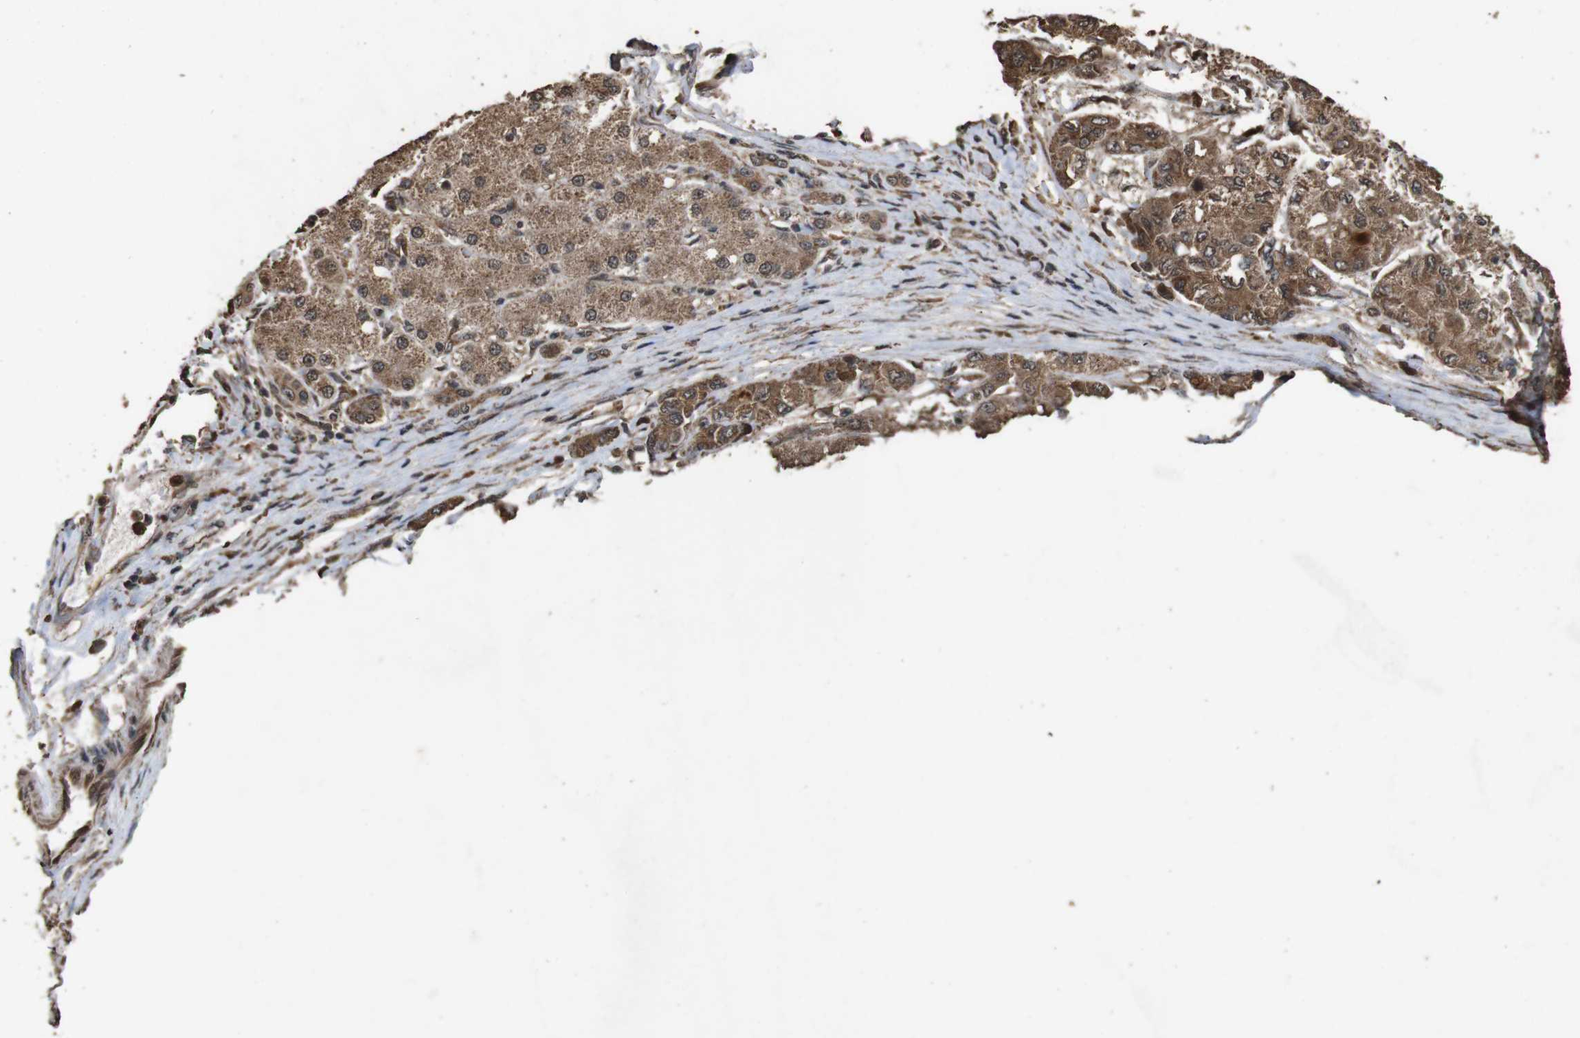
{"staining": {"intensity": "strong", "quantity": ">75%", "location": "cytoplasmic/membranous"}, "tissue": "liver cancer", "cell_type": "Tumor cells", "image_type": "cancer", "snomed": [{"axis": "morphology", "description": "Carcinoma, Hepatocellular, NOS"}, {"axis": "topography", "description": "Liver"}], "caption": "Protein staining exhibits strong cytoplasmic/membranous expression in about >75% of tumor cells in liver cancer (hepatocellular carcinoma).", "gene": "RRAS2", "patient": {"sex": "male", "age": 80}}